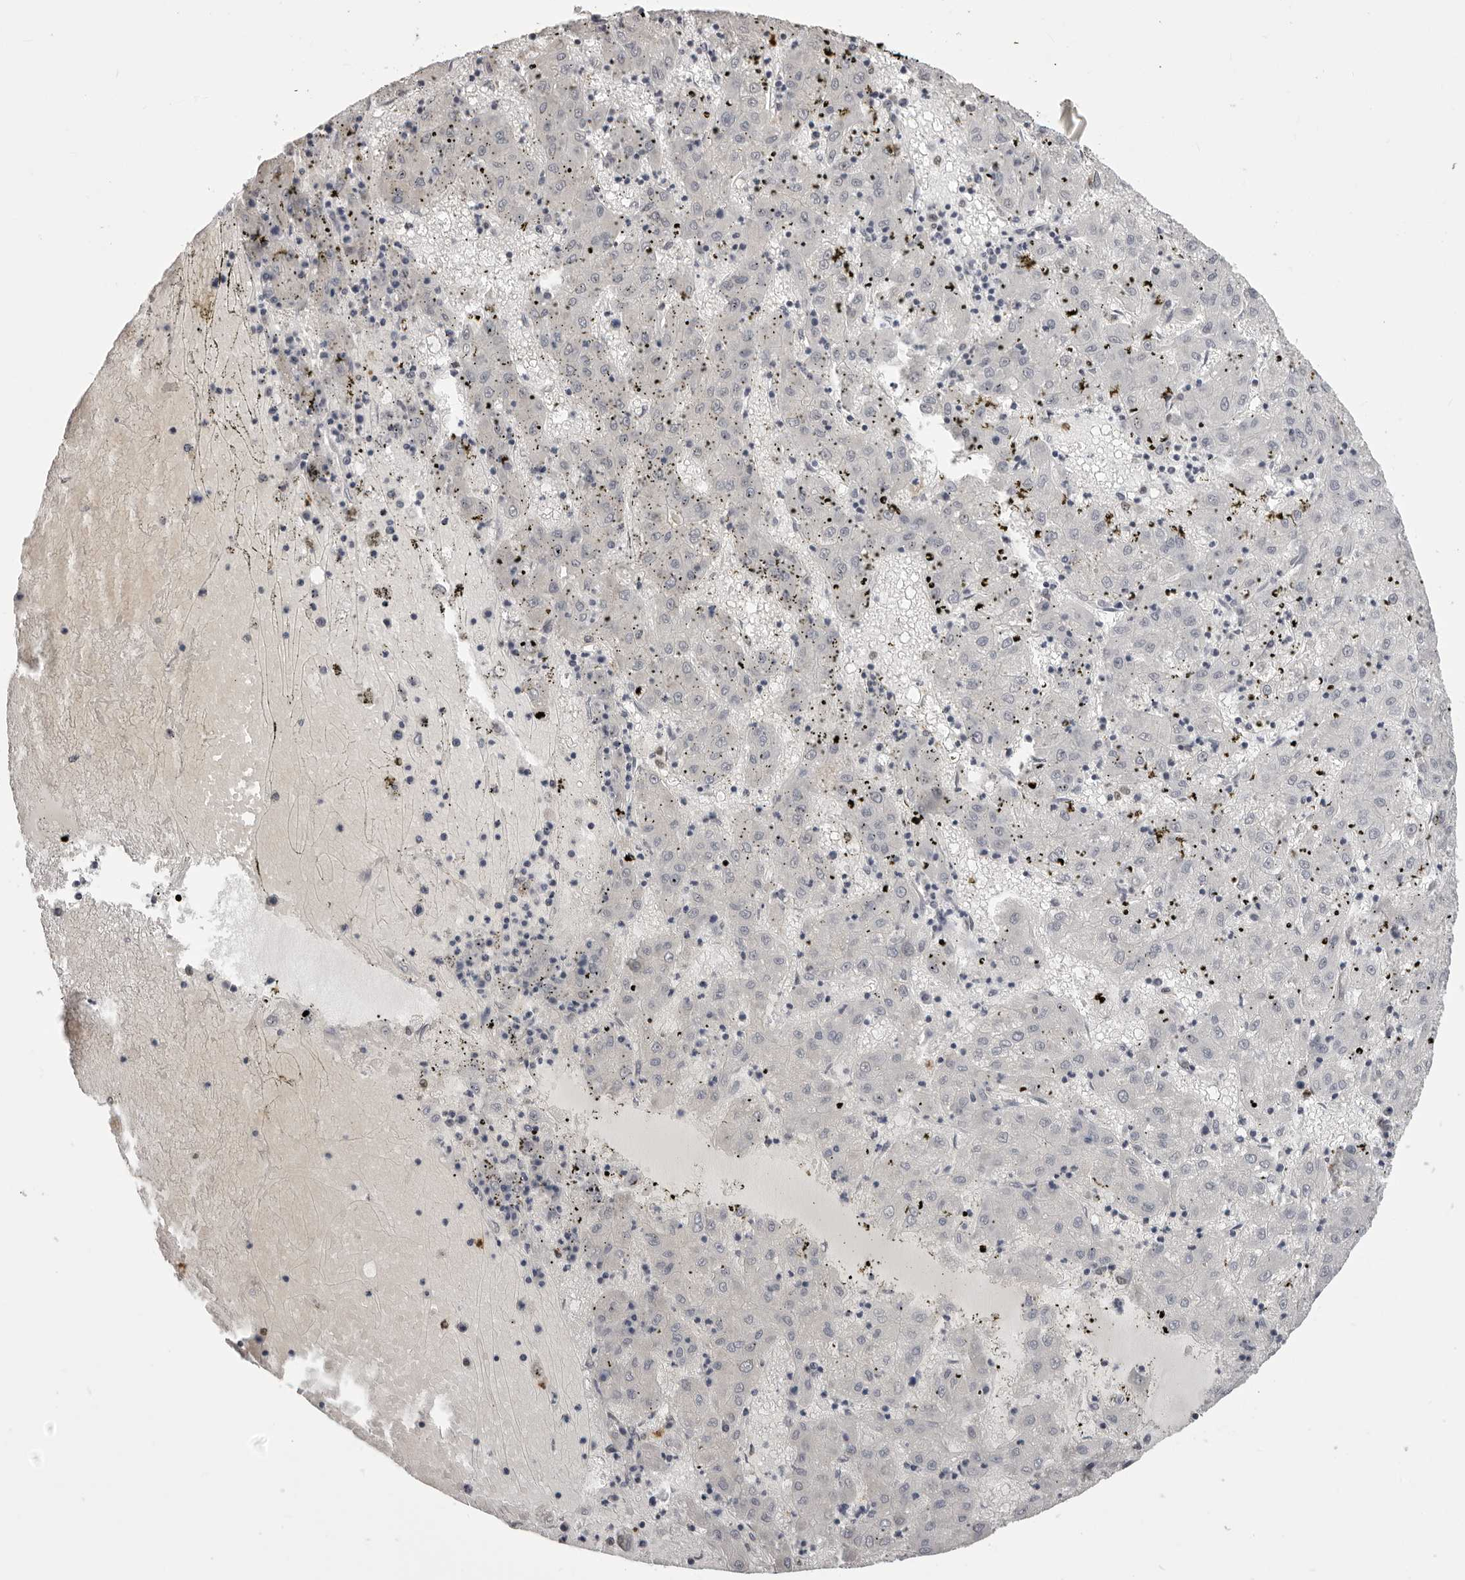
{"staining": {"intensity": "negative", "quantity": "none", "location": "none"}, "tissue": "liver cancer", "cell_type": "Tumor cells", "image_type": "cancer", "snomed": [{"axis": "morphology", "description": "Carcinoma, Hepatocellular, NOS"}, {"axis": "topography", "description": "Liver"}], "caption": "This is an immunohistochemistry image of hepatocellular carcinoma (liver). There is no expression in tumor cells.", "gene": "IL31", "patient": {"sex": "male", "age": 72}}